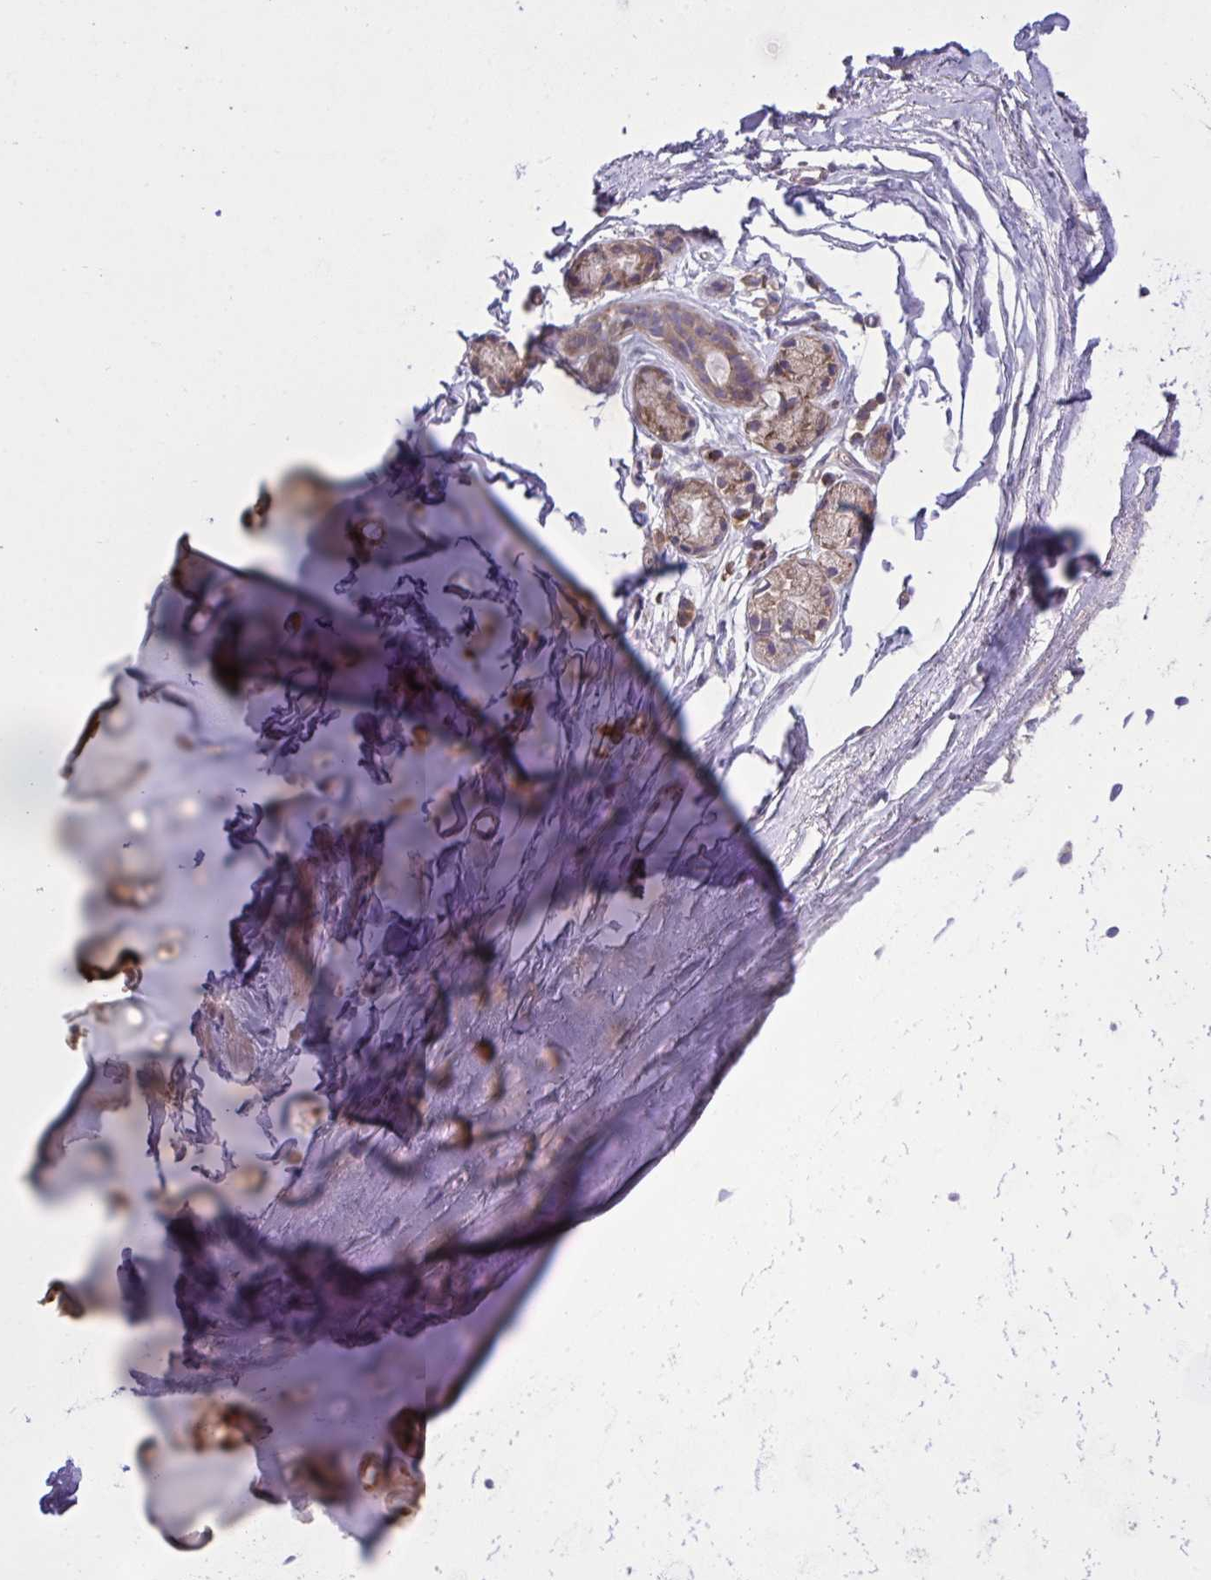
{"staining": {"intensity": "moderate", "quantity": ">75%", "location": "cytoplasmic/membranous"}, "tissue": "soft tissue", "cell_type": "Chondrocytes", "image_type": "normal", "snomed": [{"axis": "morphology", "description": "Normal tissue, NOS"}, {"axis": "topography", "description": "Cartilage tissue"}, {"axis": "topography", "description": "Bronchus"}, {"axis": "topography", "description": "Peripheral nerve tissue"}], "caption": "Protein staining of normal soft tissue demonstrates moderate cytoplasmic/membranous expression in about >75% of chondrocytes.", "gene": "GRB14", "patient": {"sex": "female", "age": 59}}